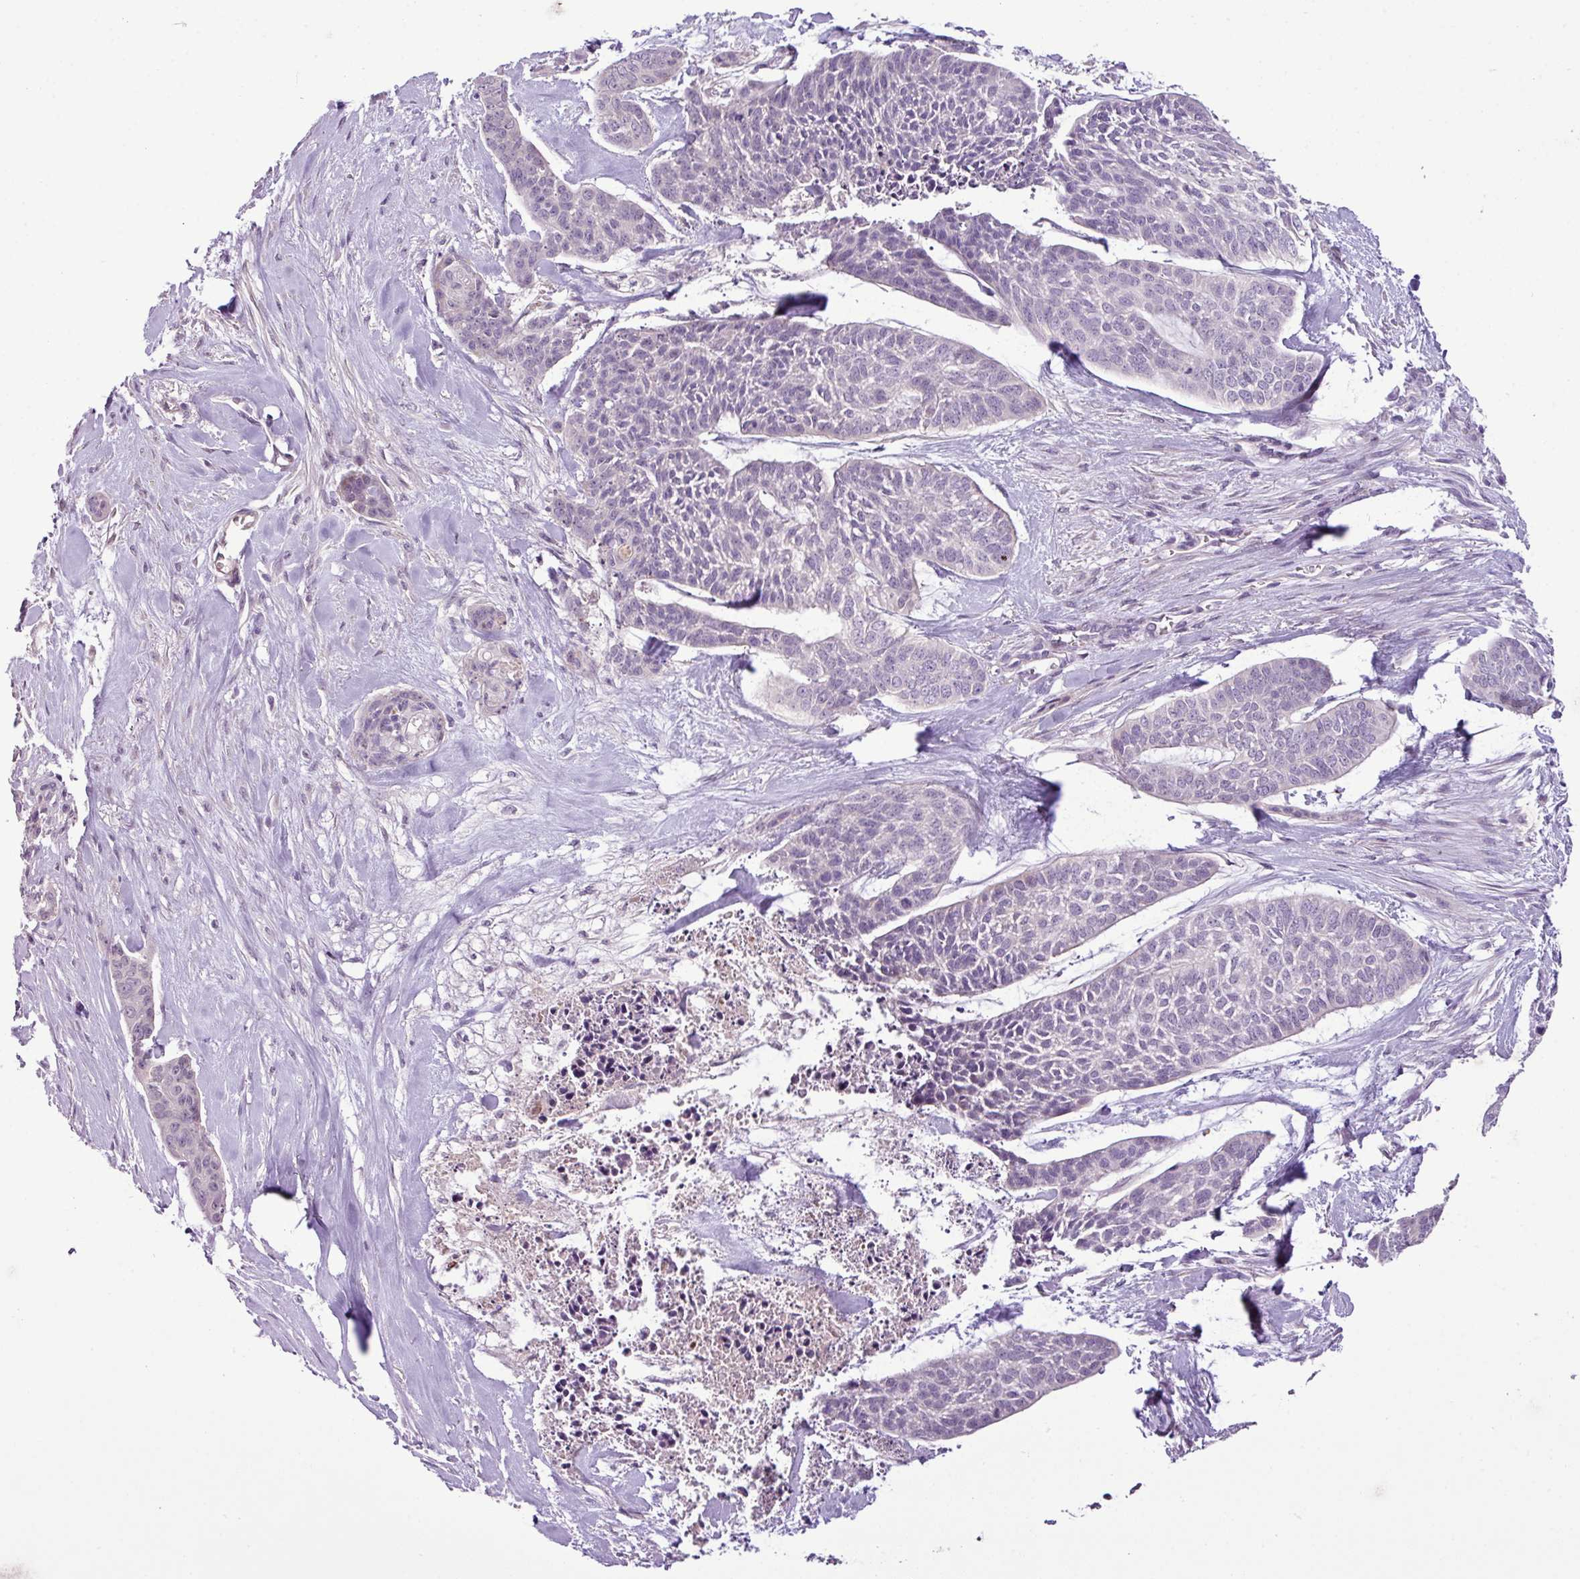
{"staining": {"intensity": "negative", "quantity": "none", "location": "none"}, "tissue": "skin cancer", "cell_type": "Tumor cells", "image_type": "cancer", "snomed": [{"axis": "morphology", "description": "Basal cell carcinoma"}, {"axis": "topography", "description": "Skin"}], "caption": "Basal cell carcinoma (skin) was stained to show a protein in brown. There is no significant expression in tumor cells.", "gene": "DNAJB13", "patient": {"sex": "female", "age": 64}}